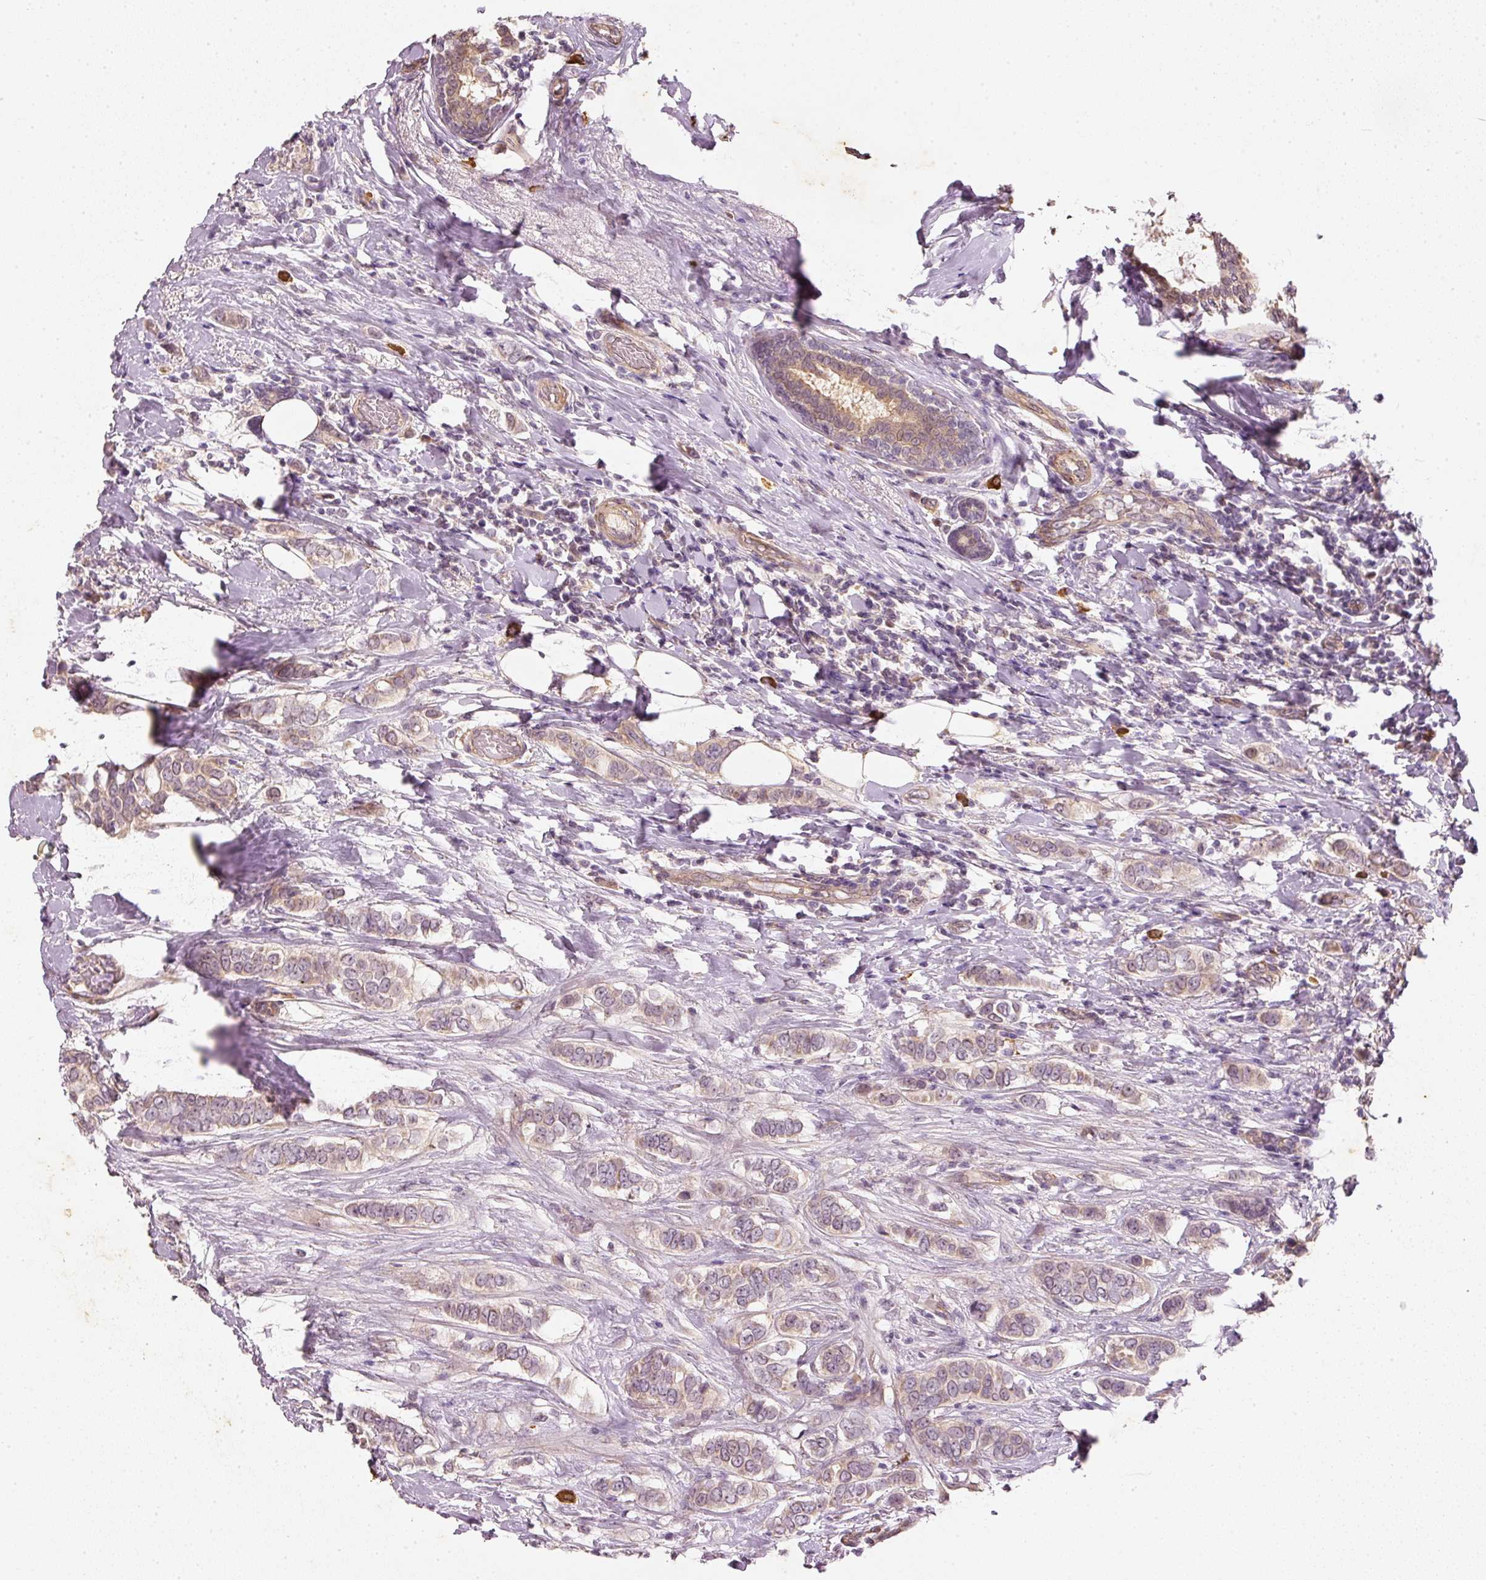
{"staining": {"intensity": "moderate", "quantity": ">75%", "location": "cytoplasmic/membranous"}, "tissue": "breast cancer", "cell_type": "Tumor cells", "image_type": "cancer", "snomed": [{"axis": "morphology", "description": "Lobular carcinoma"}, {"axis": "topography", "description": "Breast"}], "caption": "Breast cancer (lobular carcinoma) stained with a protein marker demonstrates moderate staining in tumor cells.", "gene": "RGL2", "patient": {"sex": "female", "age": 51}}